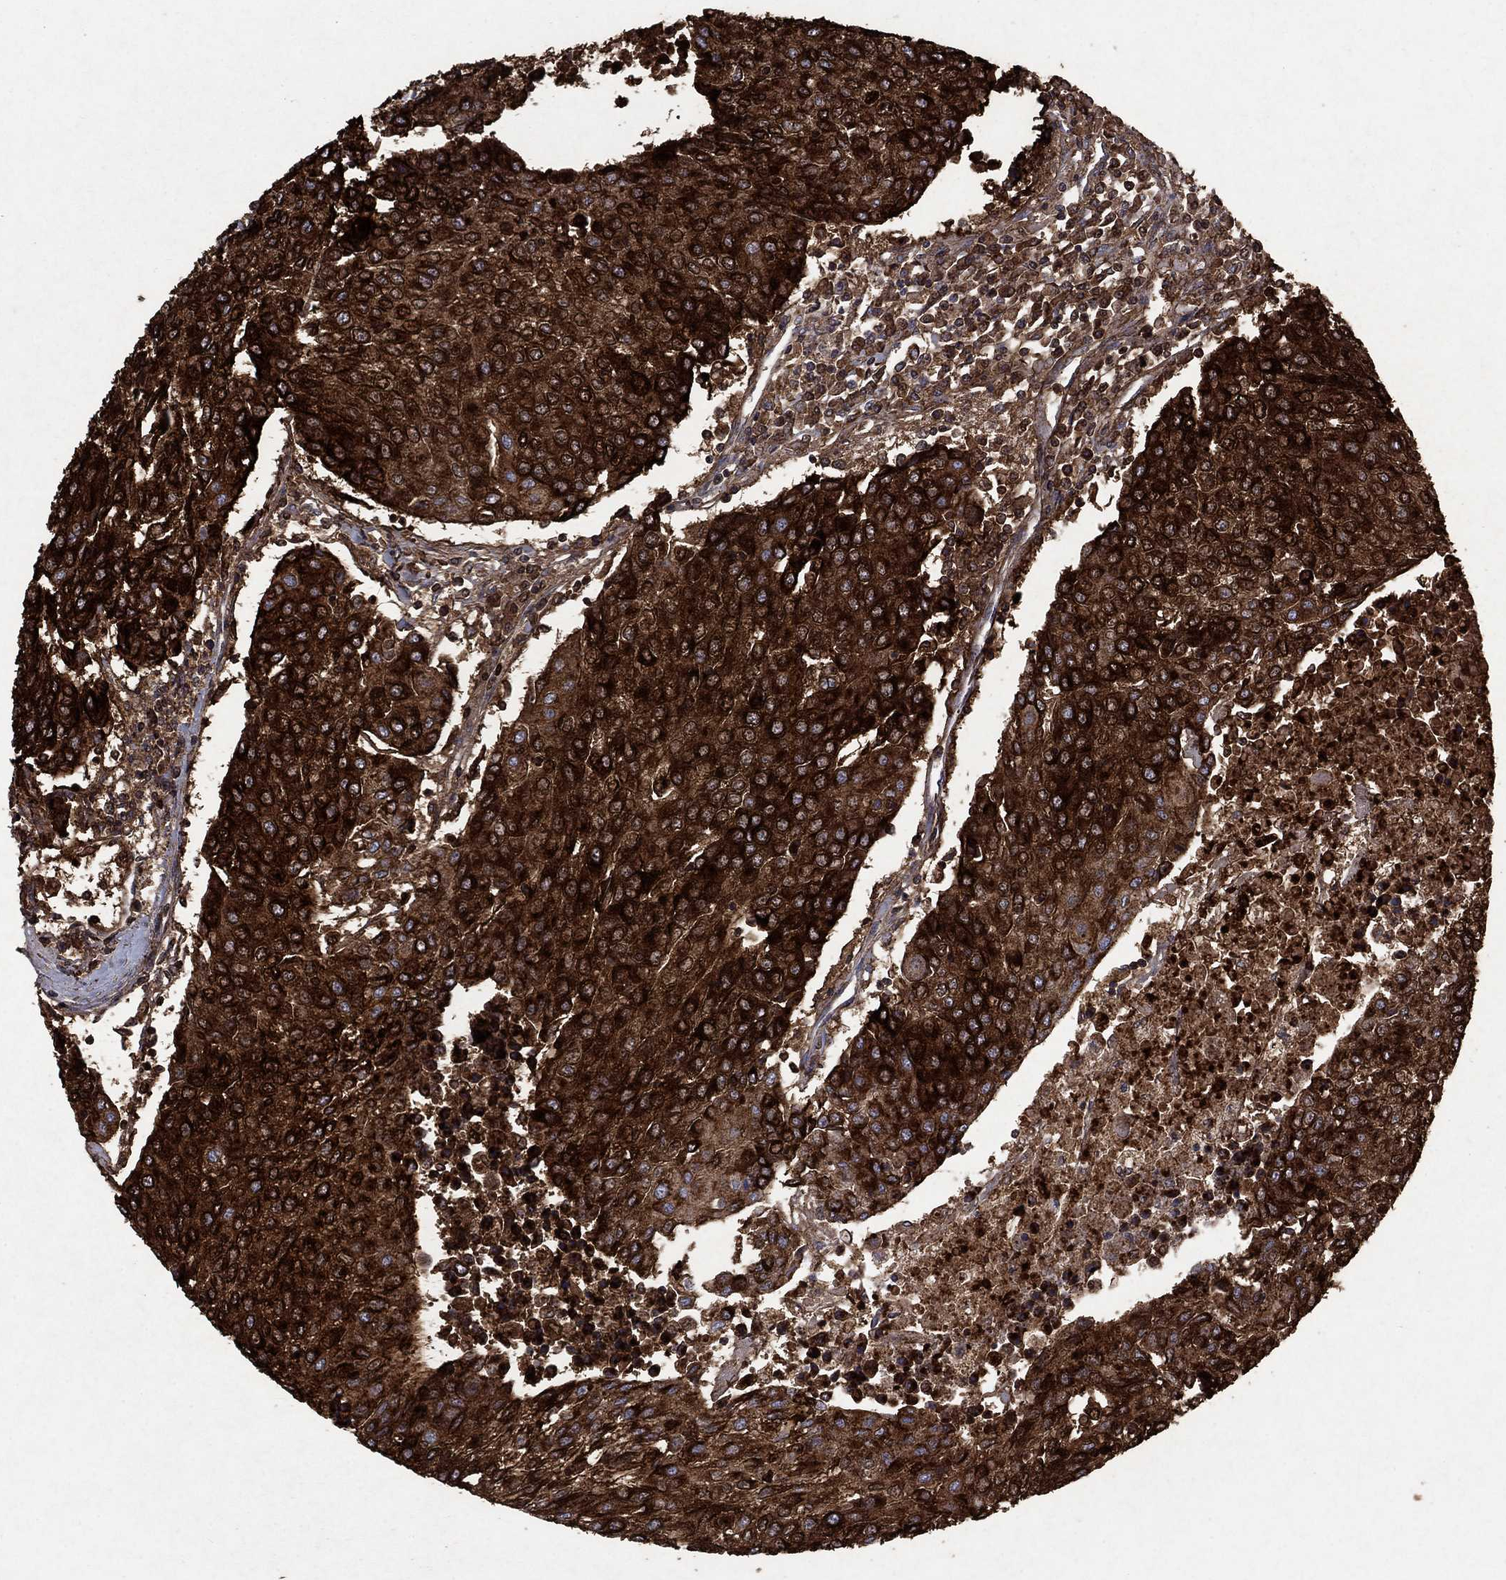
{"staining": {"intensity": "strong", "quantity": ">75%", "location": "cytoplasmic/membranous"}, "tissue": "urothelial cancer", "cell_type": "Tumor cells", "image_type": "cancer", "snomed": [{"axis": "morphology", "description": "Urothelial carcinoma, High grade"}, {"axis": "topography", "description": "Urinary bladder"}], "caption": "A micrograph of human urothelial carcinoma (high-grade) stained for a protein exhibits strong cytoplasmic/membranous brown staining in tumor cells.", "gene": "CD24", "patient": {"sex": "female", "age": 85}}